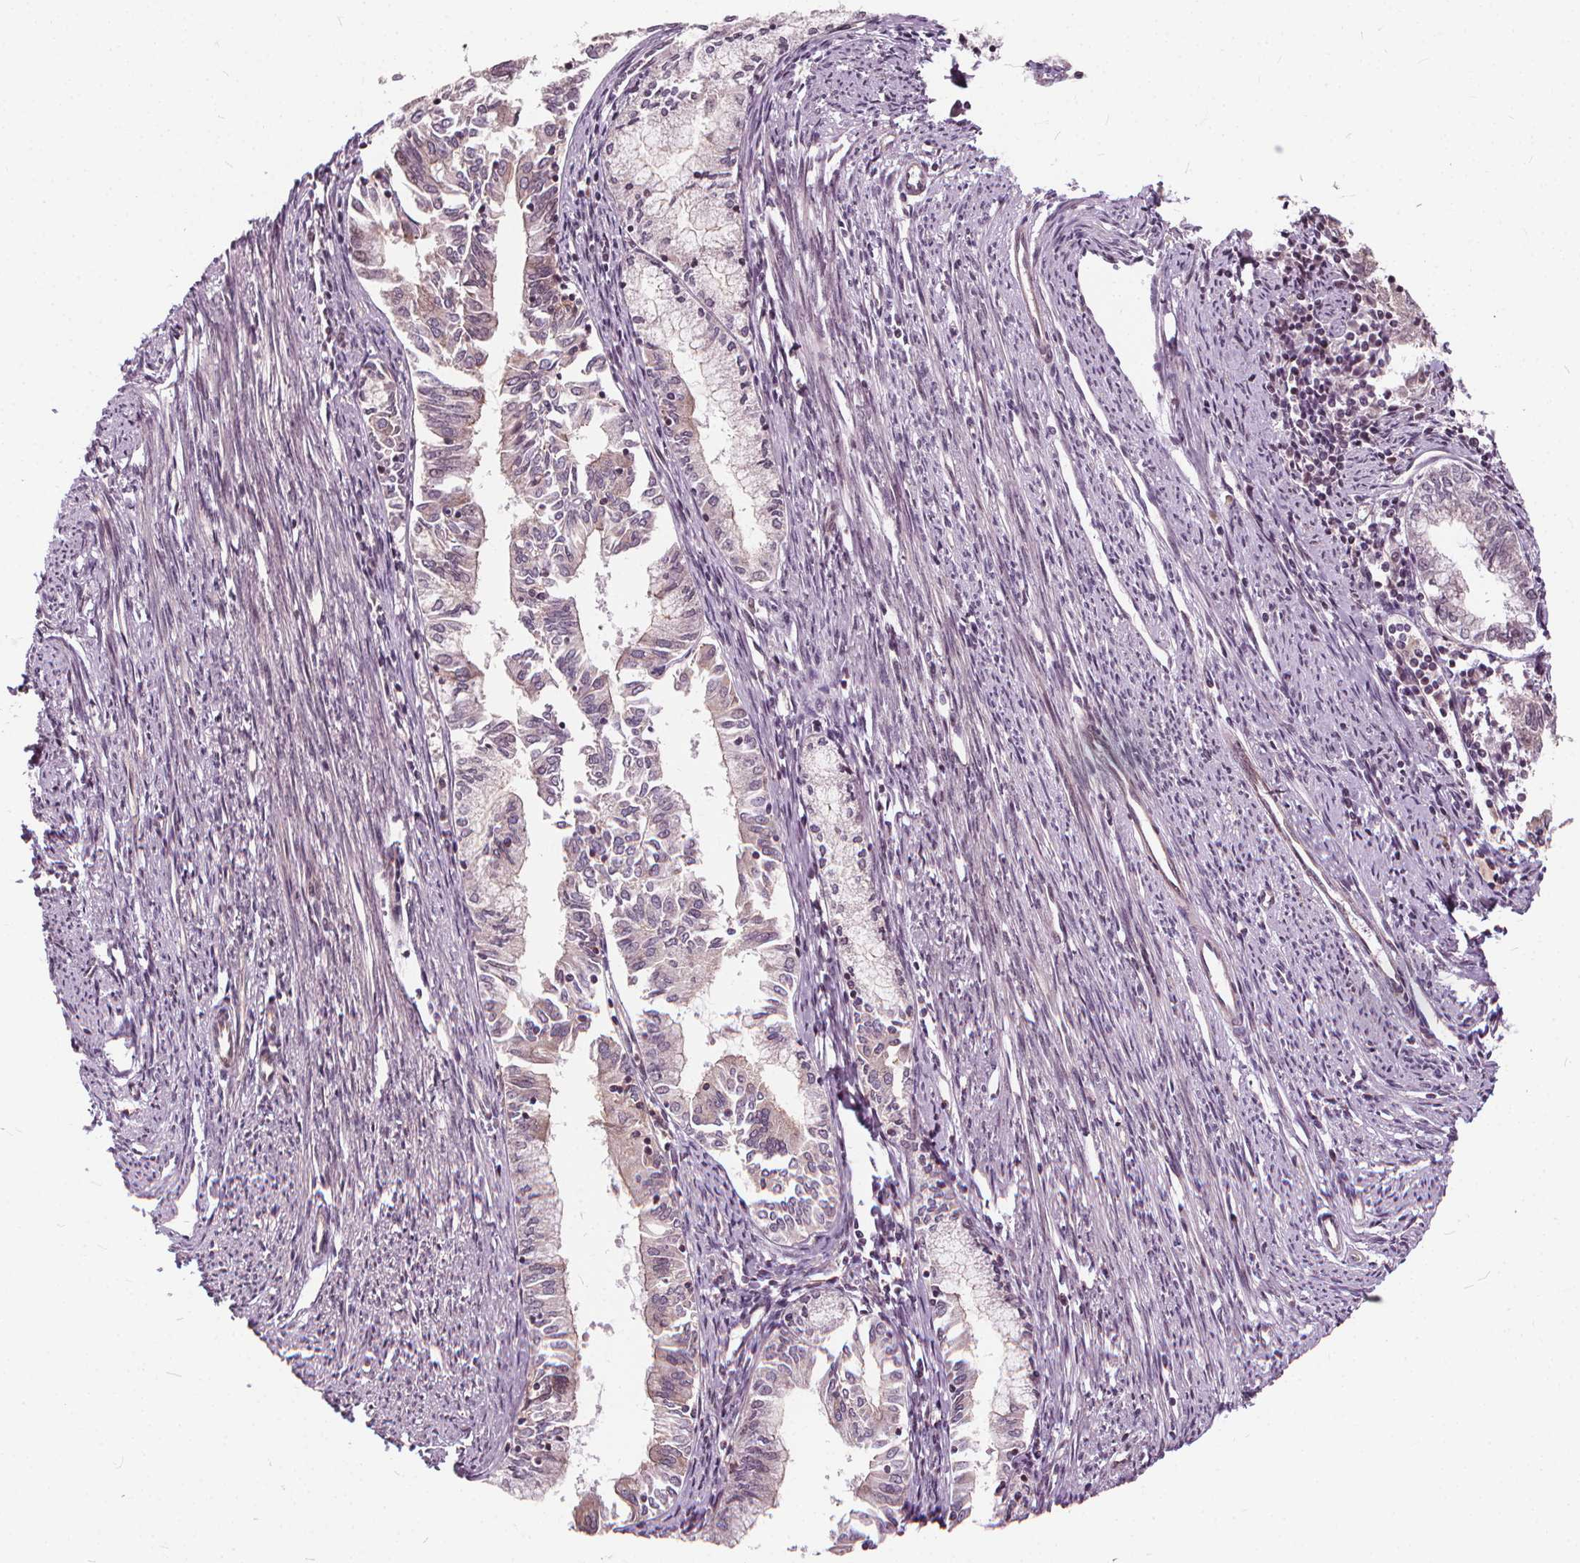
{"staining": {"intensity": "negative", "quantity": "none", "location": "none"}, "tissue": "endometrial cancer", "cell_type": "Tumor cells", "image_type": "cancer", "snomed": [{"axis": "morphology", "description": "Adenocarcinoma, NOS"}, {"axis": "topography", "description": "Endometrium"}], "caption": "This is an immunohistochemistry image of endometrial cancer (adenocarcinoma). There is no staining in tumor cells.", "gene": "INPP5E", "patient": {"sex": "female", "age": 79}}